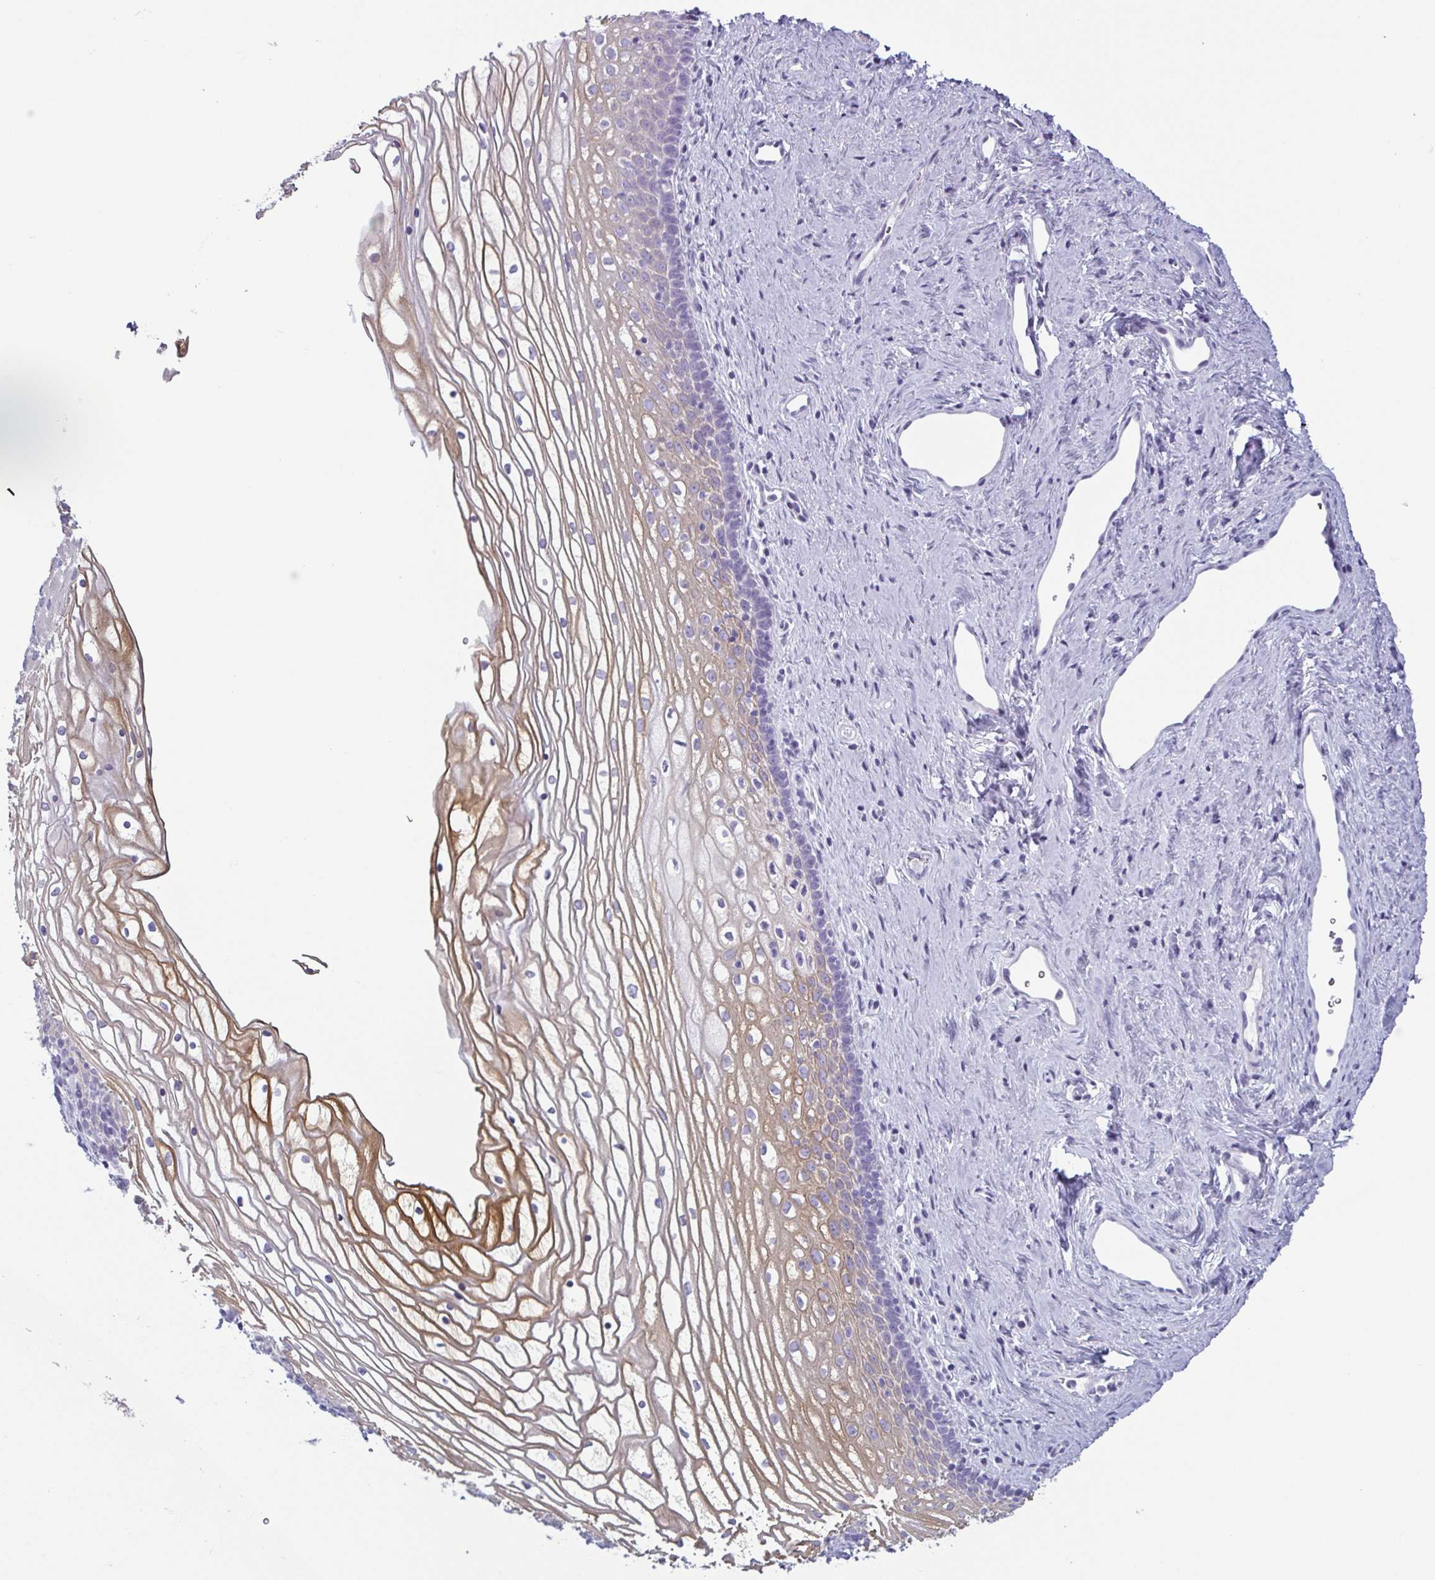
{"staining": {"intensity": "moderate", "quantity": "<25%", "location": "cytoplasmic/membranous"}, "tissue": "vagina", "cell_type": "Squamous epithelial cells", "image_type": "normal", "snomed": [{"axis": "morphology", "description": "Normal tissue, NOS"}, {"axis": "topography", "description": "Vagina"}], "caption": "Vagina was stained to show a protein in brown. There is low levels of moderate cytoplasmic/membranous positivity in about <25% of squamous epithelial cells. The staining was performed using DAB (3,3'-diaminobenzidine), with brown indicating positive protein expression. Nuclei are stained blue with hematoxylin.", "gene": "KRT78", "patient": {"sex": "female", "age": 45}}